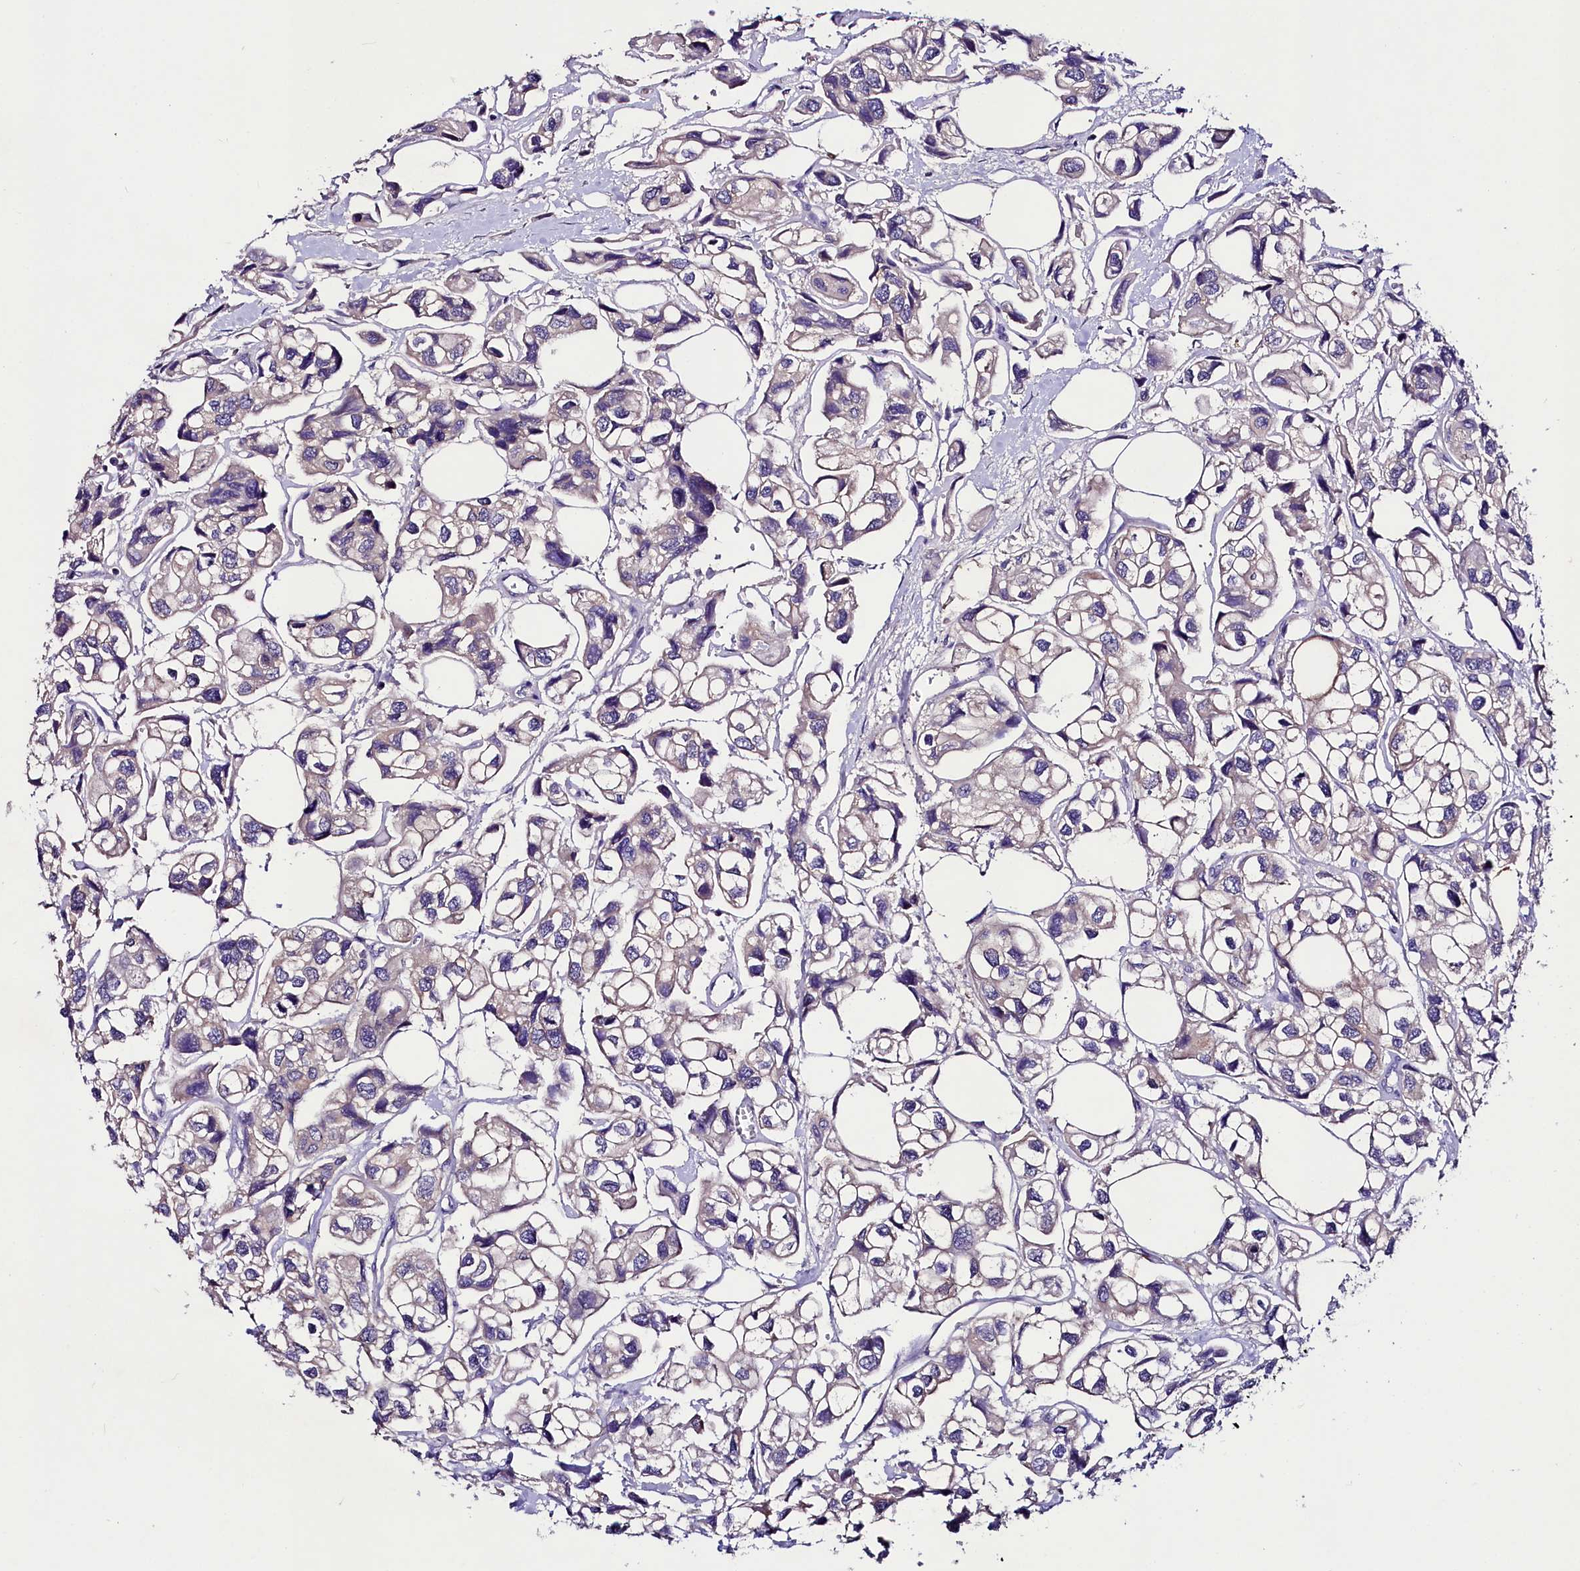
{"staining": {"intensity": "negative", "quantity": "none", "location": "none"}, "tissue": "urothelial cancer", "cell_type": "Tumor cells", "image_type": "cancer", "snomed": [{"axis": "morphology", "description": "Urothelial carcinoma, High grade"}, {"axis": "topography", "description": "Urinary bladder"}], "caption": "Human high-grade urothelial carcinoma stained for a protein using IHC displays no expression in tumor cells.", "gene": "ABHD5", "patient": {"sex": "male", "age": 67}}